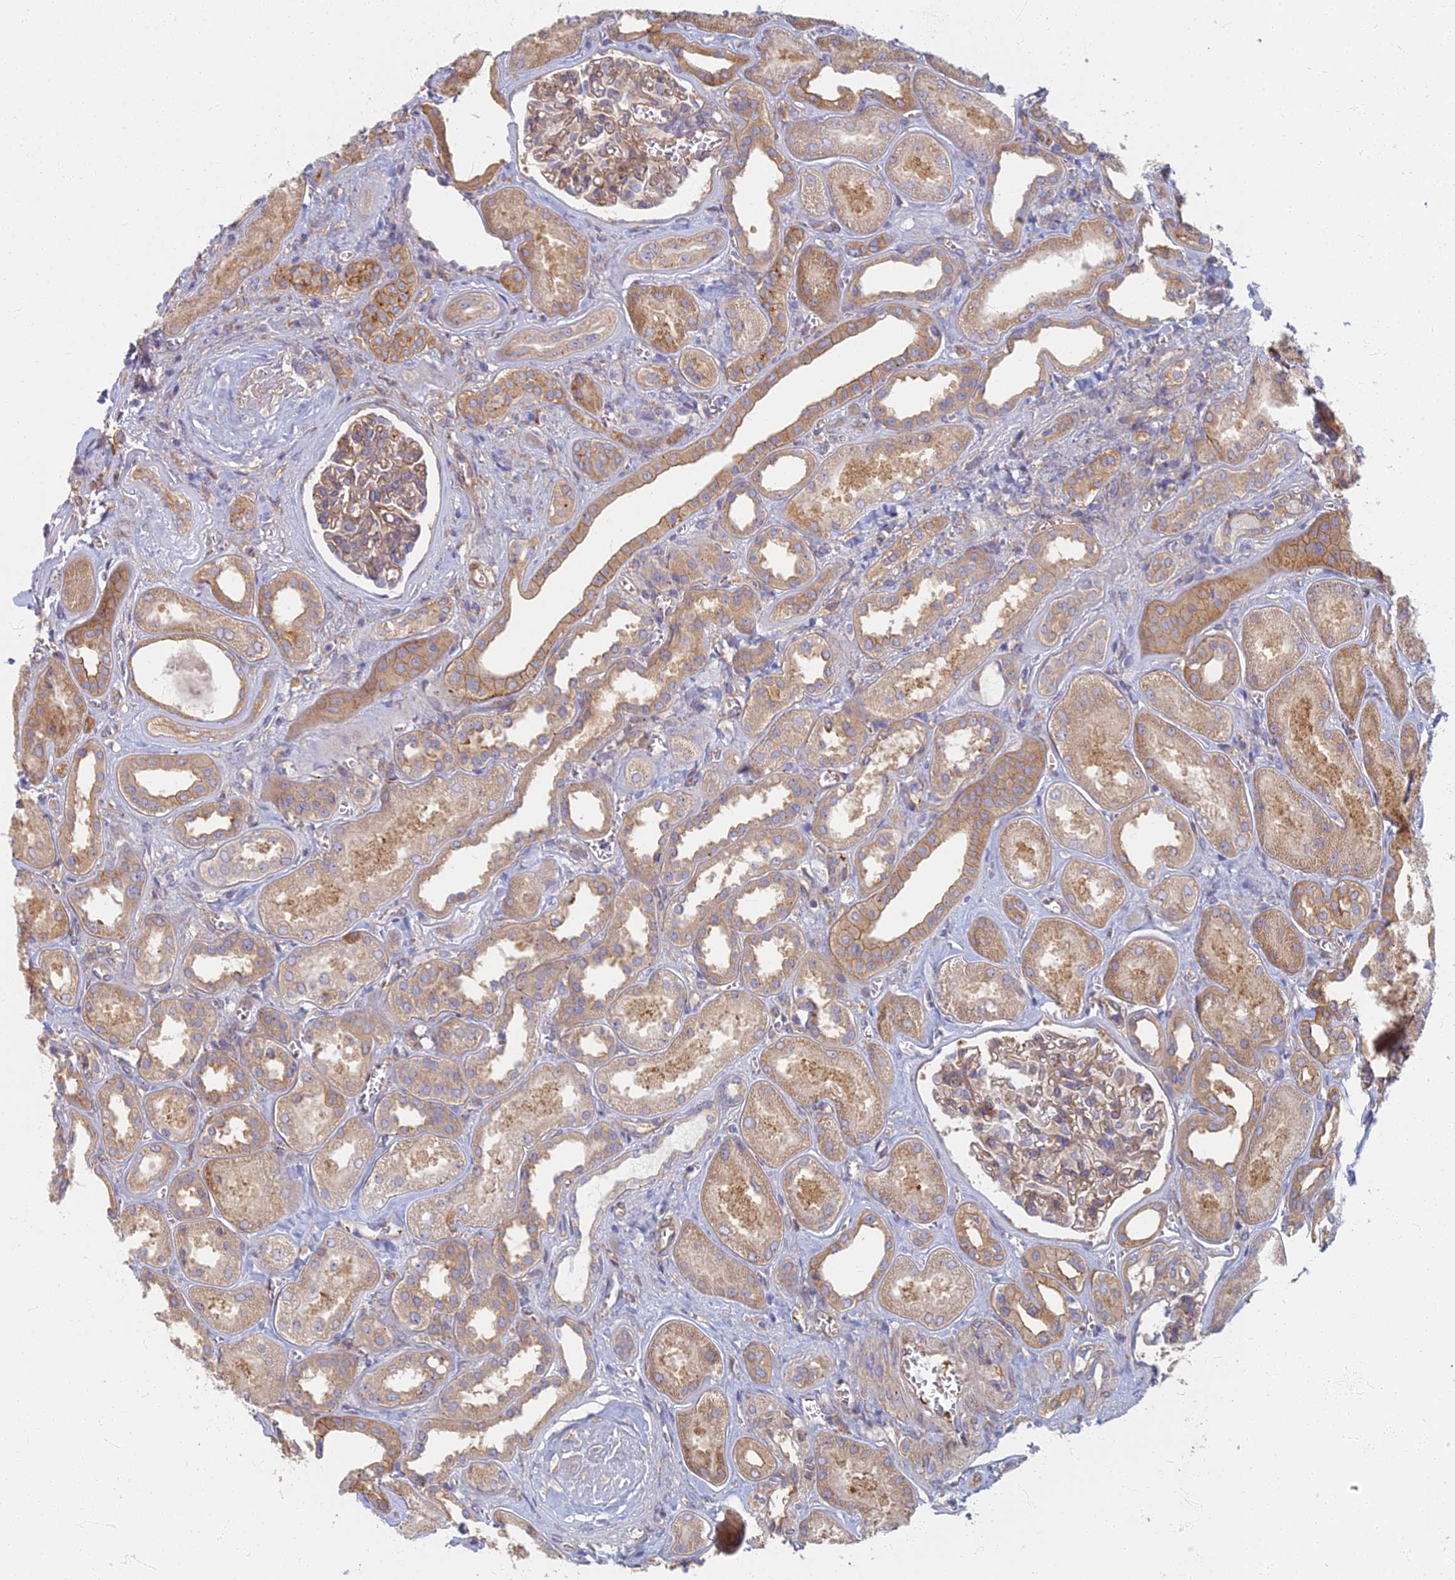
{"staining": {"intensity": "moderate", "quantity": "25%-75%", "location": "cytoplasmic/membranous"}, "tissue": "kidney", "cell_type": "Cells in glomeruli", "image_type": "normal", "snomed": [{"axis": "morphology", "description": "Normal tissue, NOS"}, {"axis": "morphology", "description": "Adenocarcinoma, NOS"}, {"axis": "topography", "description": "Kidney"}], "caption": "An image showing moderate cytoplasmic/membranous expression in about 25%-75% of cells in glomeruli in benign kidney, as visualized by brown immunohistochemical staining.", "gene": "RBSN", "patient": {"sex": "female", "age": 68}}